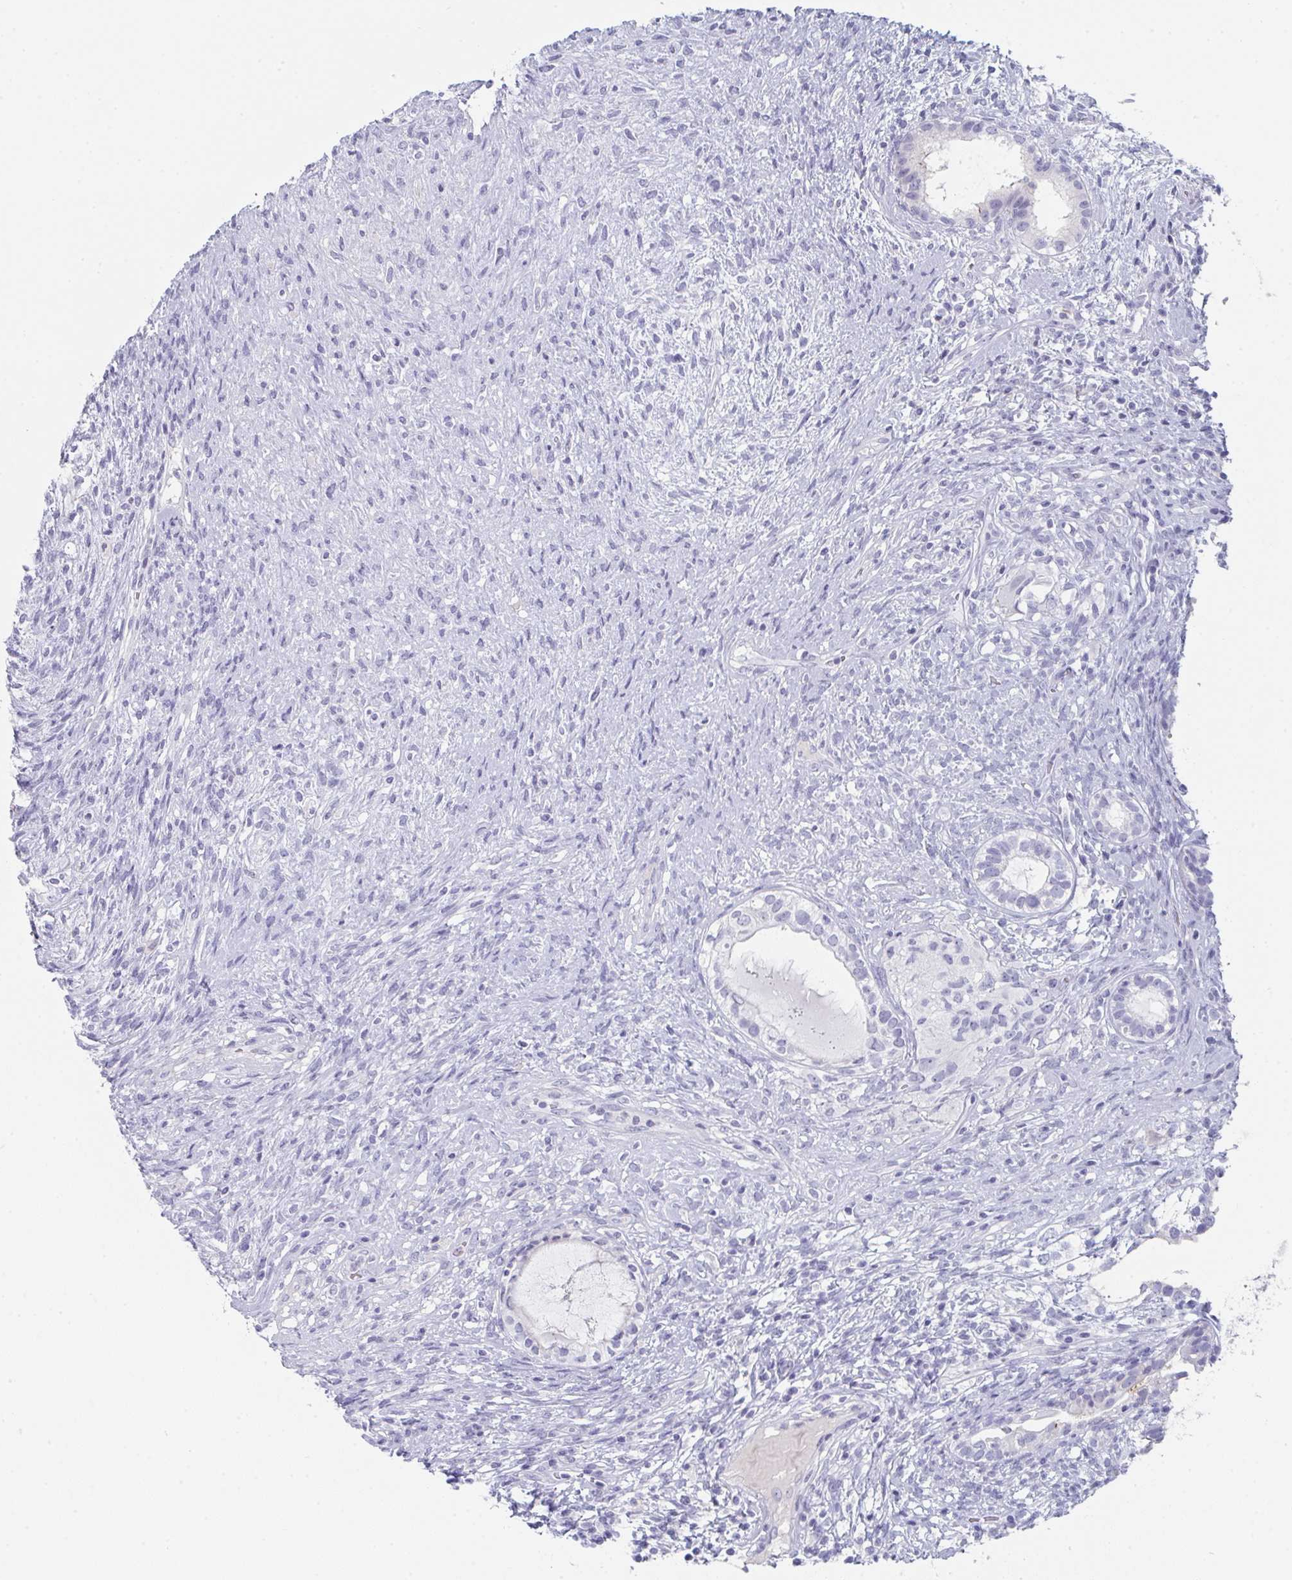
{"staining": {"intensity": "negative", "quantity": "none", "location": "none"}, "tissue": "testis cancer", "cell_type": "Tumor cells", "image_type": "cancer", "snomed": [{"axis": "morphology", "description": "Seminoma, NOS"}, {"axis": "morphology", "description": "Carcinoma, Embryonal, NOS"}, {"axis": "topography", "description": "Testis"}], "caption": "Tumor cells show no significant protein positivity in testis cancer.", "gene": "RUBCN", "patient": {"sex": "male", "age": 41}}